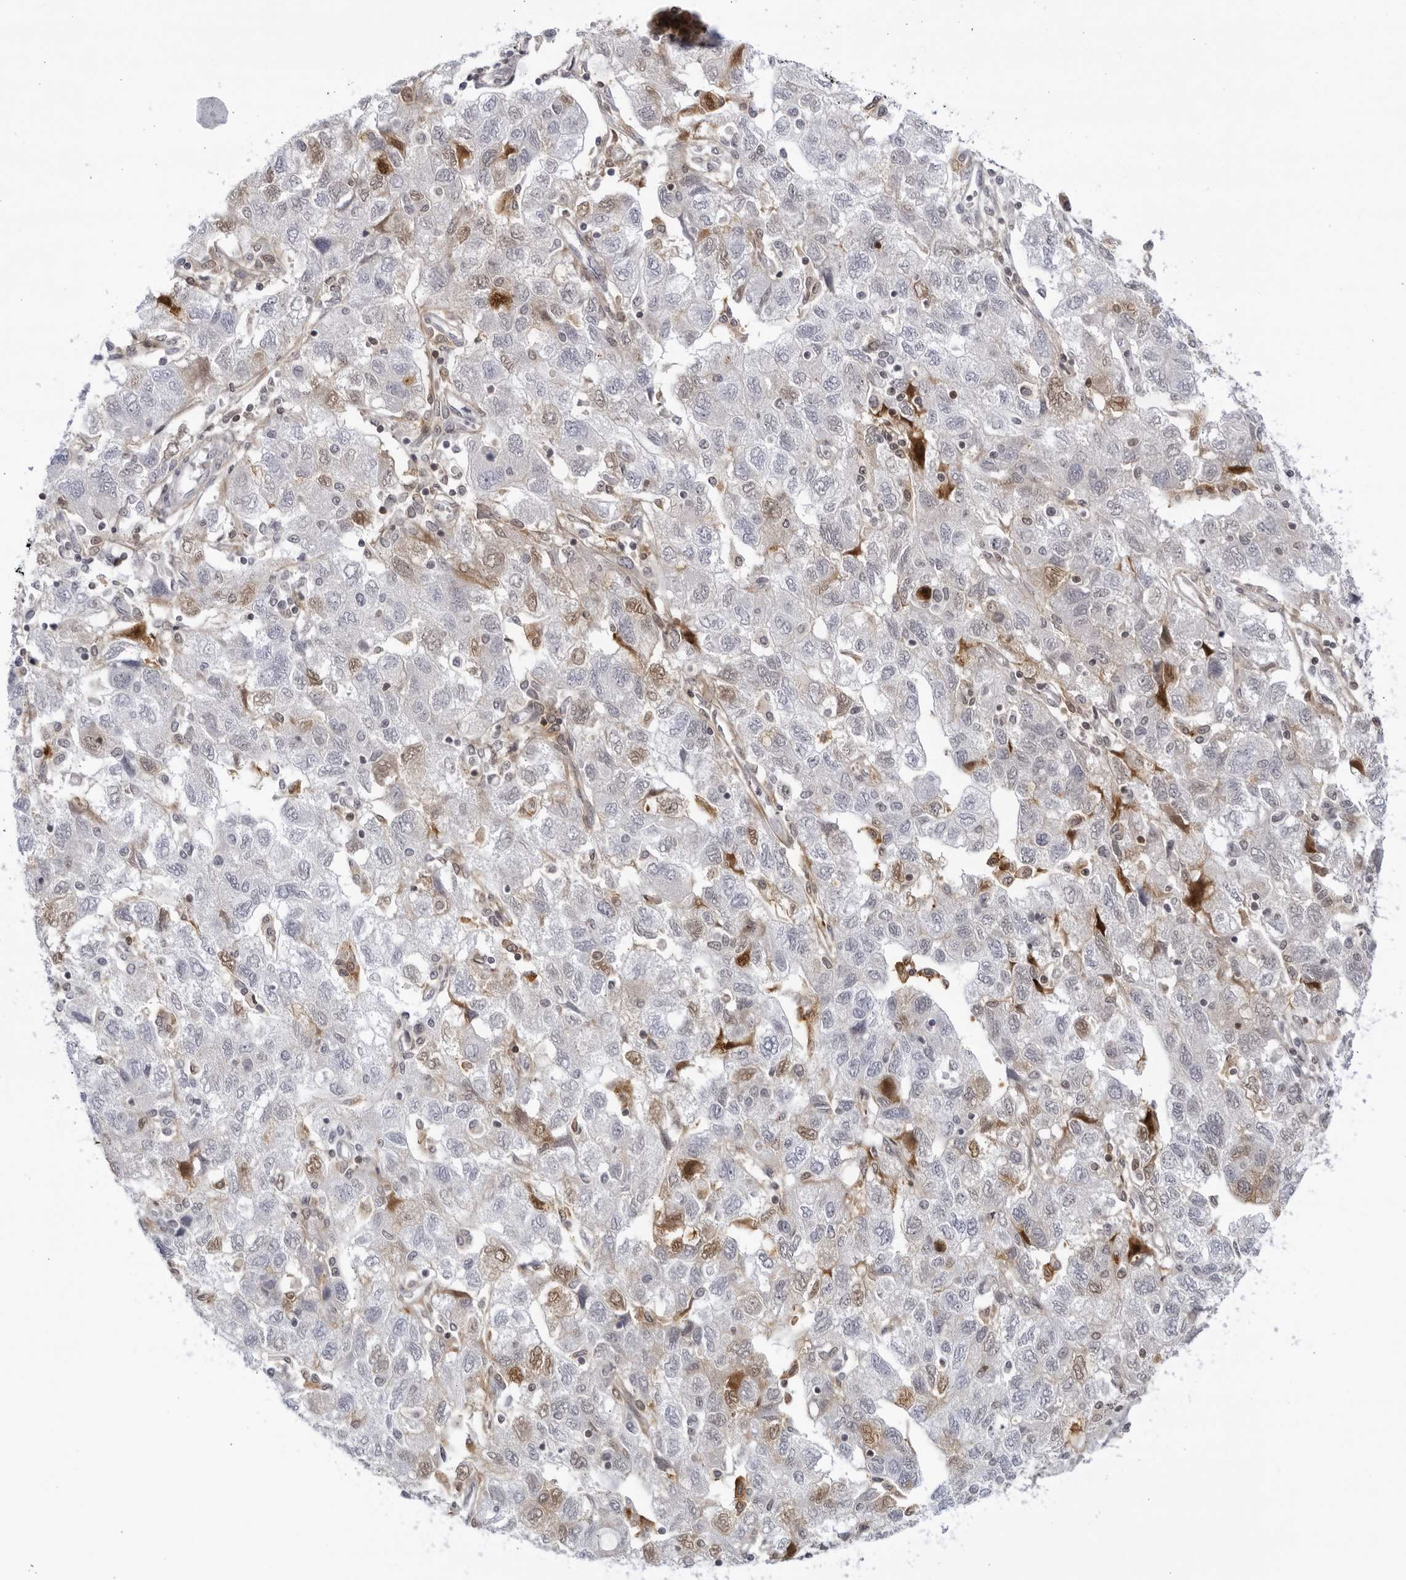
{"staining": {"intensity": "moderate", "quantity": "<25%", "location": "nuclear"}, "tissue": "ovarian cancer", "cell_type": "Tumor cells", "image_type": "cancer", "snomed": [{"axis": "morphology", "description": "Carcinoma, NOS"}, {"axis": "morphology", "description": "Cystadenocarcinoma, serous, NOS"}, {"axis": "topography", "description": "Ovary"}], "caption": "Brown immunohistochemical staining in human ovarian cancer displays moderate nuclear expression in about <25% of tumor cells.", "gene": "CNBD1", "patient": {"sex": "female", "age": 69}}